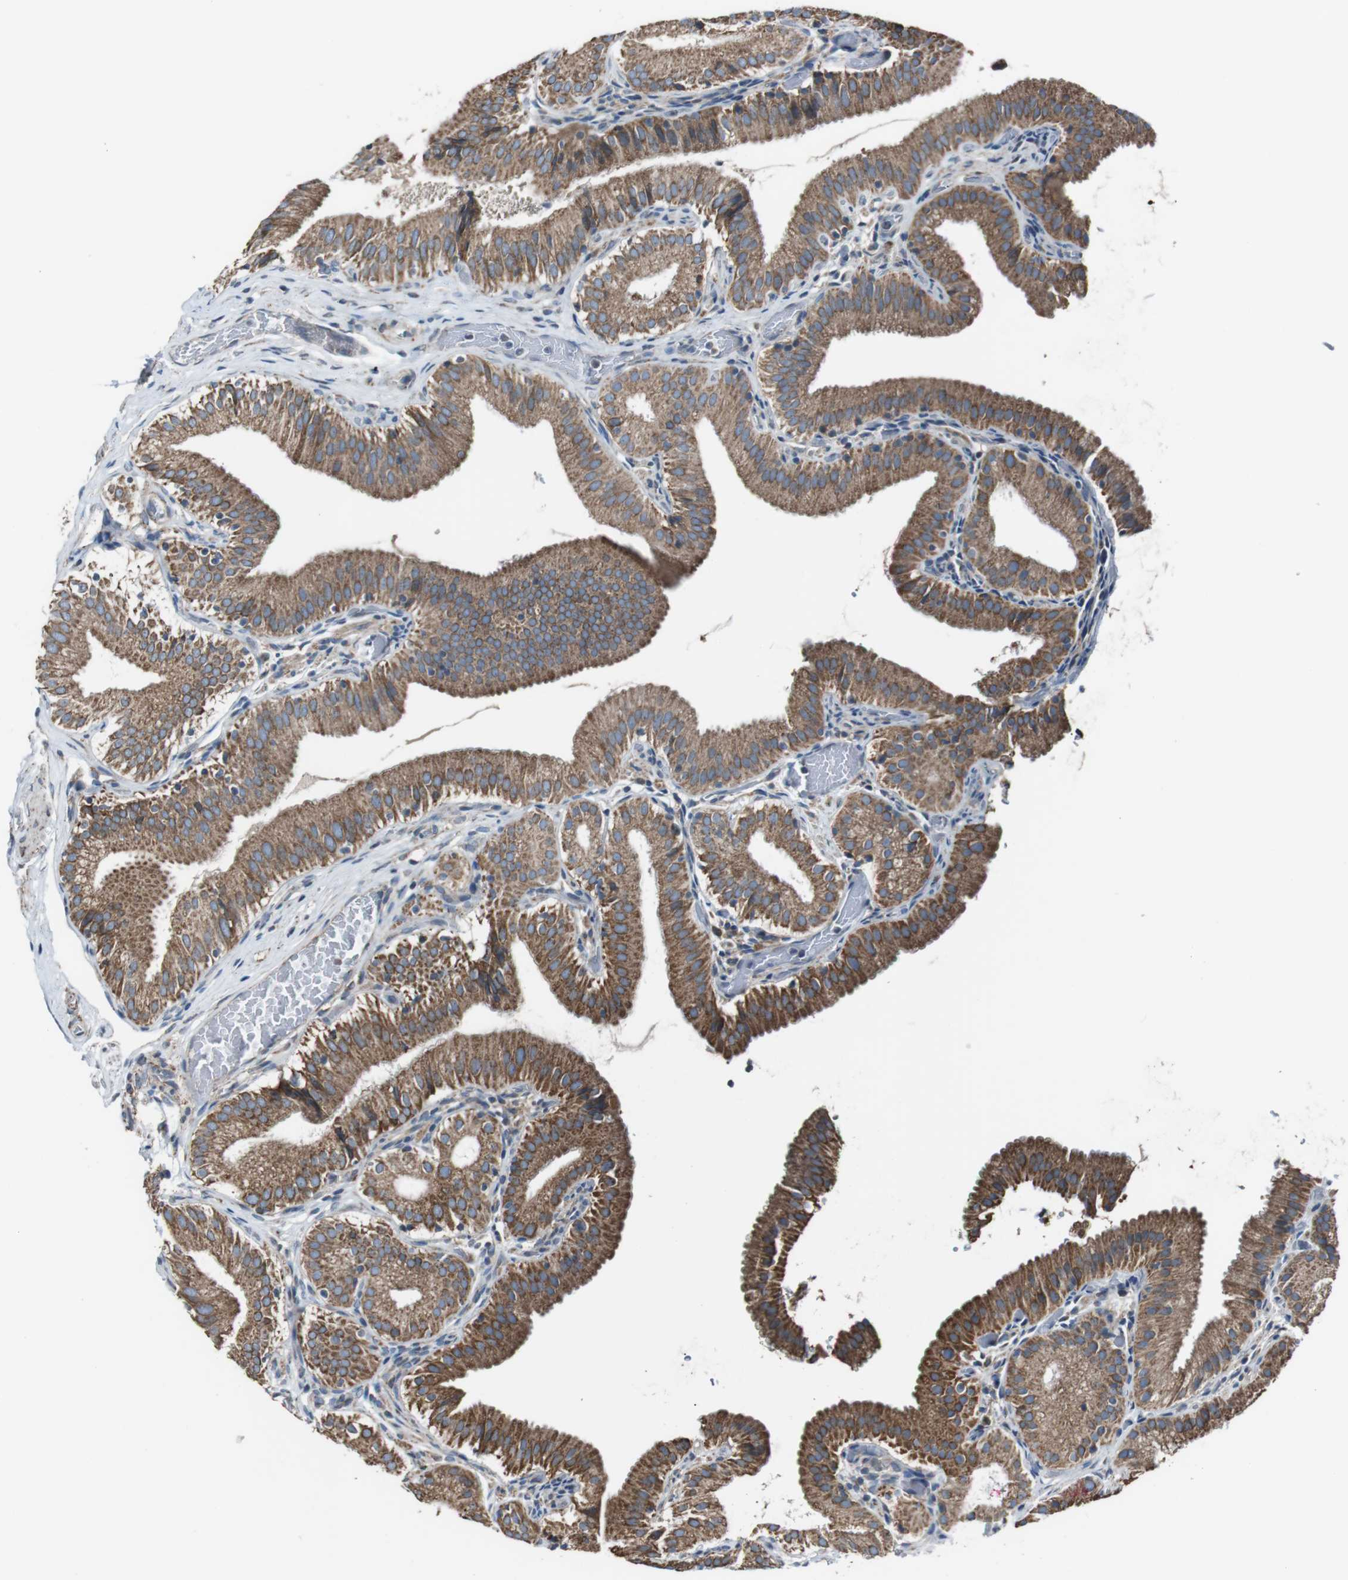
{"staining": {"intensity": "moderate", "quantity": ">75%", "location": "cytoplasmic/membranous"}, "tissue": "gallbladder", "cell_type": "Glandular cells", "image_type": "normal", "snomed": [{"axis": "morphology", "description": "Normal tissue, NOS"}, {"axis": "topography", "description": "Gallbladder"}], "caption": "Immunohistochemistry photomicrograph of unremarkable gallbladder: human gallbladder stained using immunohistochemistry shows medium levels of moderate protein expression localized specifically in the cytoplasmic/membranous of glandular cells, appearing as a cytoplasmic/membranous brown color.", "gene": "CISD2", "patient": {"sex": "male", "age": 54}}